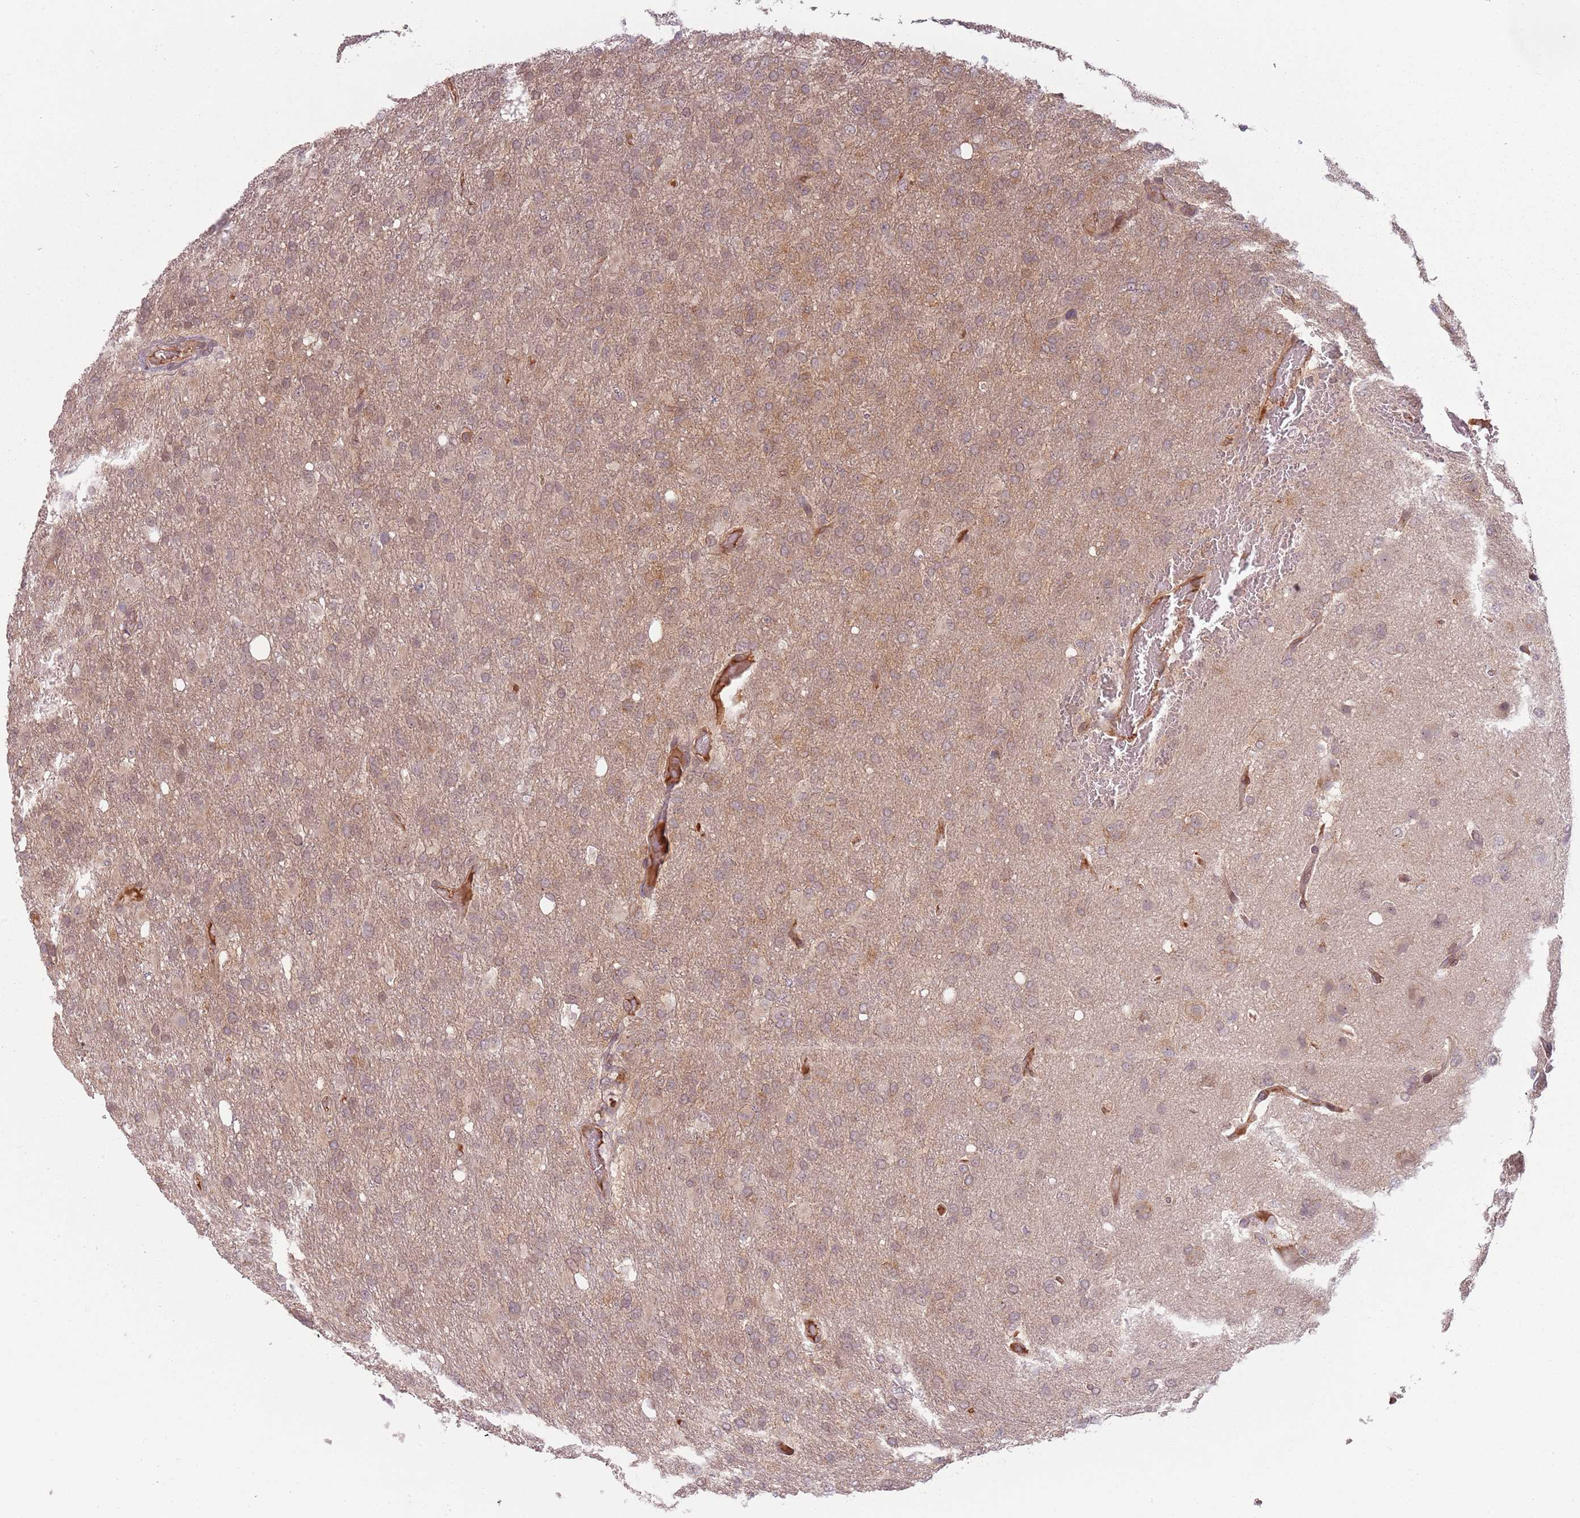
{"staining": {"intensity": "weak", "quantity": ">75%", "location": "cytoplasmic/membranous"}, "tissue": "glioma", "cell_type": "Tumor cells", "image_type": "cancer", "snomed": [{"axis": "morphology", "description": "Glioma, malignant, High grade"}, {"axis": "topography", "description": "Brain"}], "caption": "Immunohistochemical staining of malignant high-grade glioma demonstrates weak cytoplasmic/membranous protein positivity in approximately >75% of tumor cells.", "gene": "ADGRG1", "patient": {"sex": "female", "age": 74}}